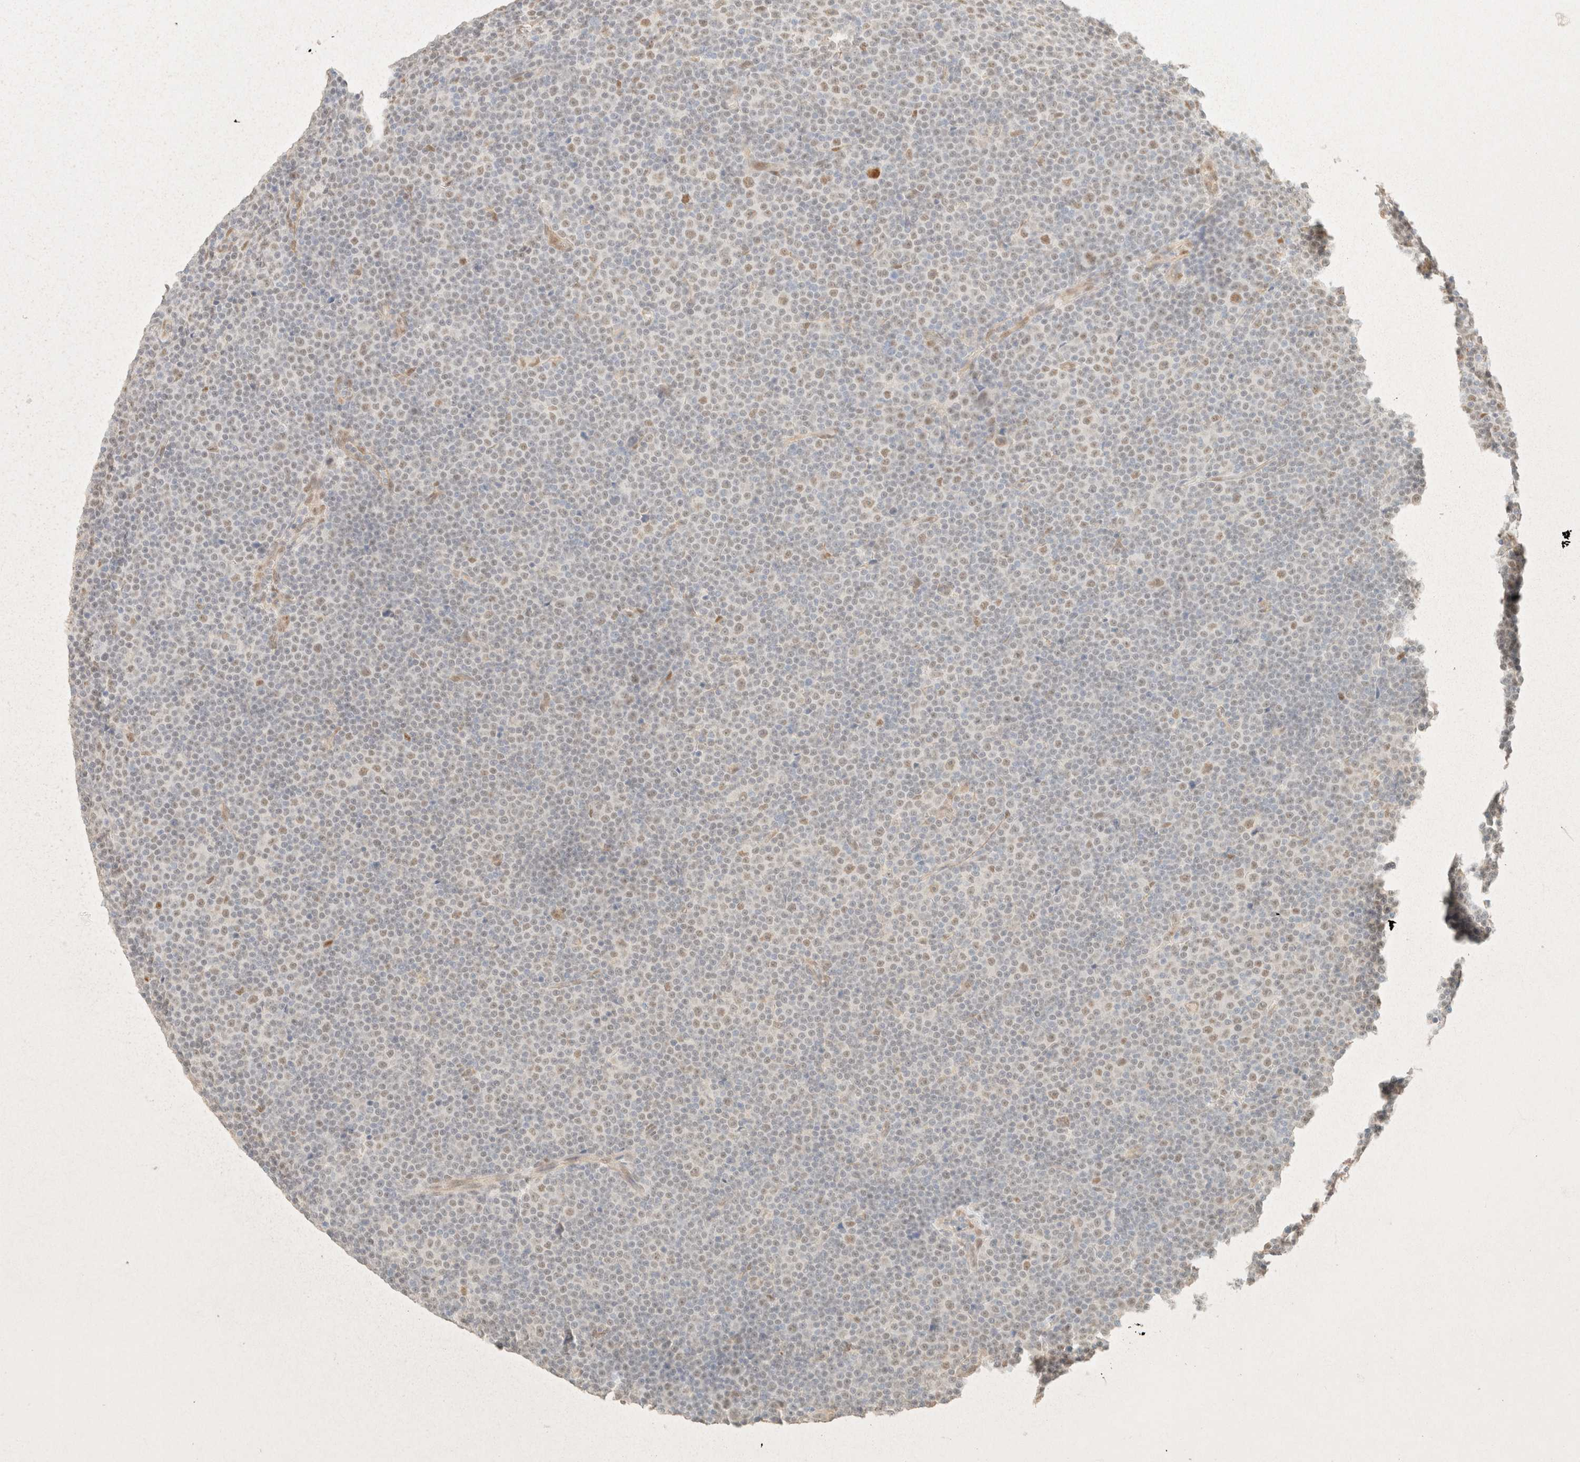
{"staining": {"intensity": "weak", "quantity": "<25%", "location": "nuclear"}, "tissue": "lymphoma", "cell_type": "Tumor cells", "image_type": "cancer", "snomed": [{"axis": "morphology", "description": "Malignant lymphoma, non-Hodgkin's type, Low grade"}, {"axis": "topography", "description": "Lymph node"}], "caption": "High magnification brightfield microscopy of lymphoma stained with DAB (brown) and counterstained with hematoxylin (blue): tumor cells show no significant staining.", "gene": "ZSCAN18", "patient": {"sex": "female", "age": 67}}